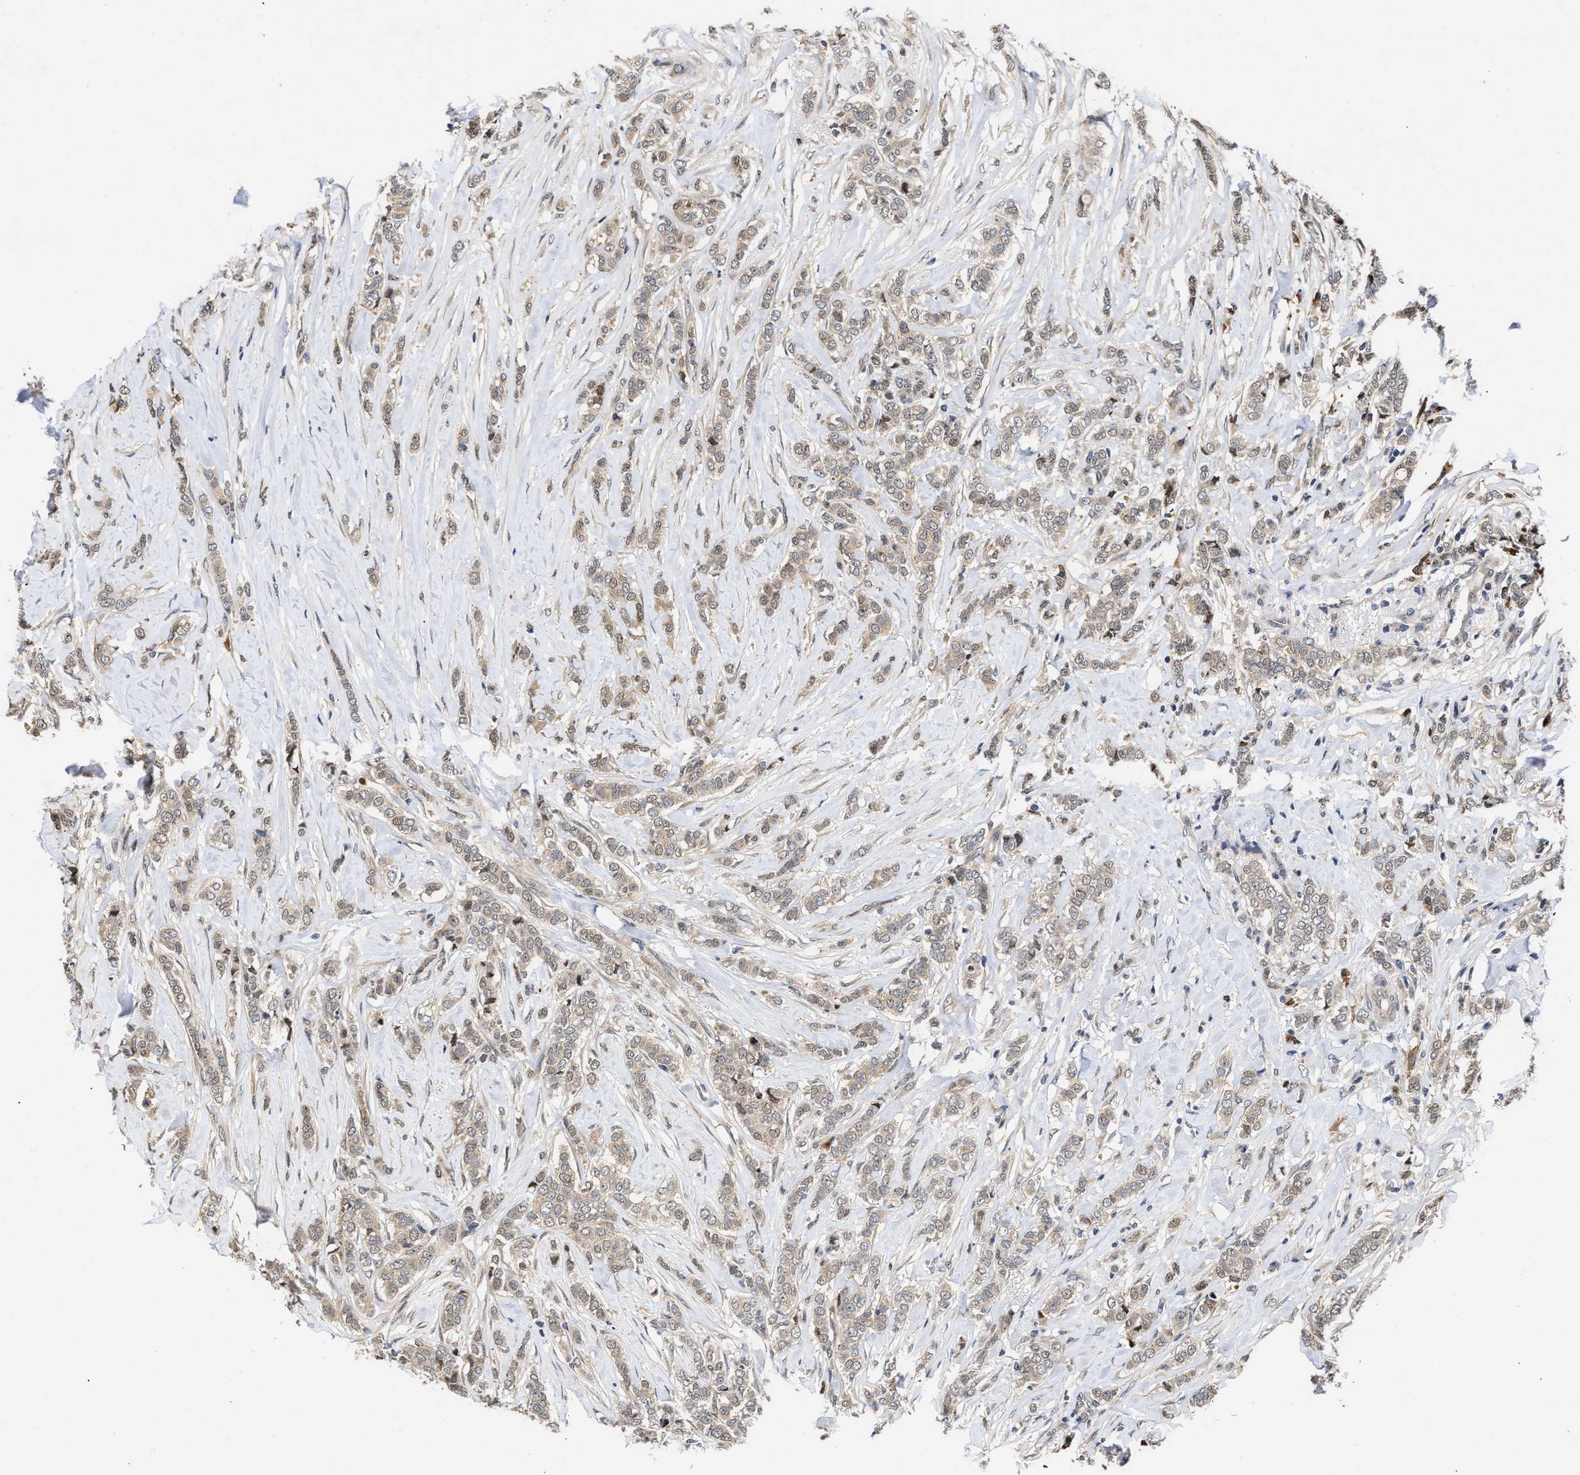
{"staining": {"intensity": "weak", "quantity": ">75%", "location": "cytoplasmic/membranous"}, "tissue": "breast cancer", "cell_type": "Tumor cells", "image_type": "cancer", "snomed": [{"axis": "morphology", "description": "Lobular carcinoma"}, {"axis": "topography", "description": "Skin"}, {"axis": "topography", "description": "Breast"}], "caption": "Breast lobular carcinoma stained with immunohistochemistry exhibits weak cytoplasmic/membranous staining in about >75% of tumor cells.", "gene": "CLIP2", "patient": {"sex": "female", "age": 46}}